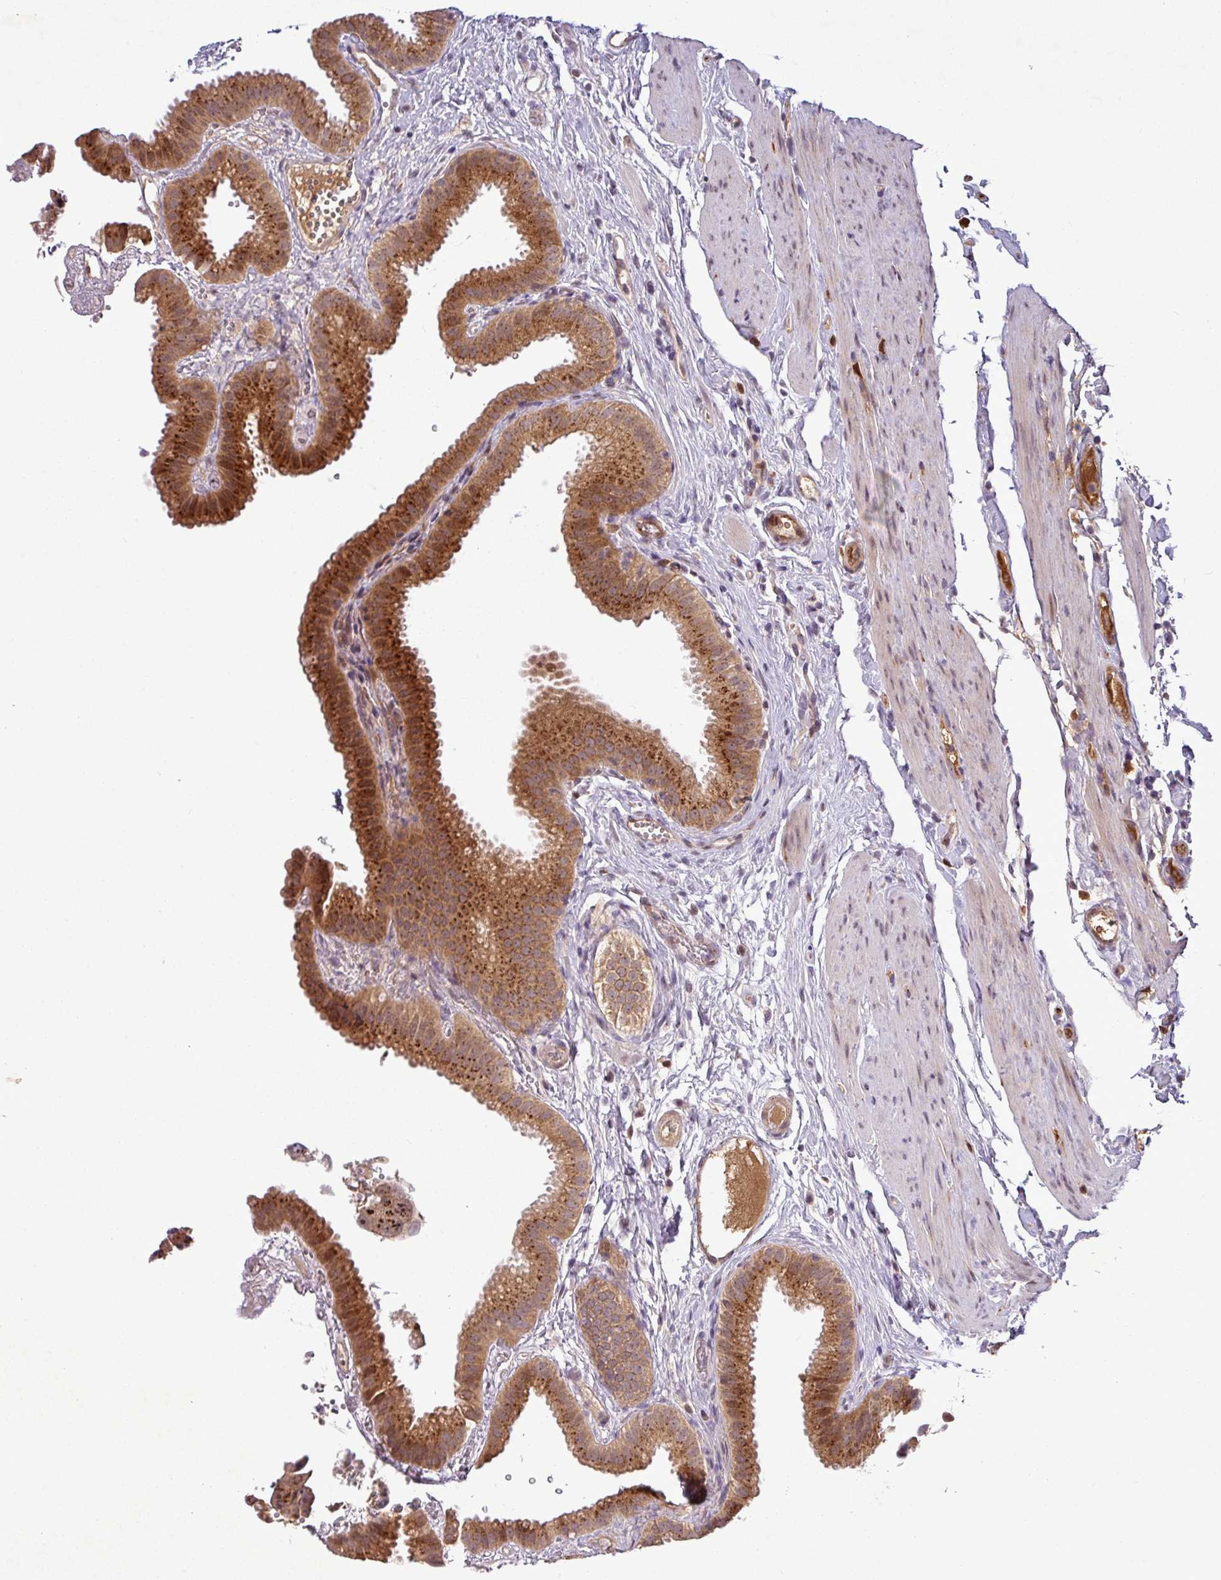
{"staining": {"intensity": "strong", "quantity": ">75%", "location": "cytoplasmic/membranous"}, "tissue": "gallbladder", "cell_type": "Glandular cells", "image_type": "normal", "snomed": [{"axis": "morphology", "description": "Normal tissue, NOS"}, {"axis": "topography", "description": "Gallbladder"}], "caption": "Strong cytoplasmic/membranous staining for a protein is seen in about >75% of glandular cells of unremarkable gallbladder using IHC.", "gene": "PCDH1", "patient": {"sex": "female", "age": 61}}